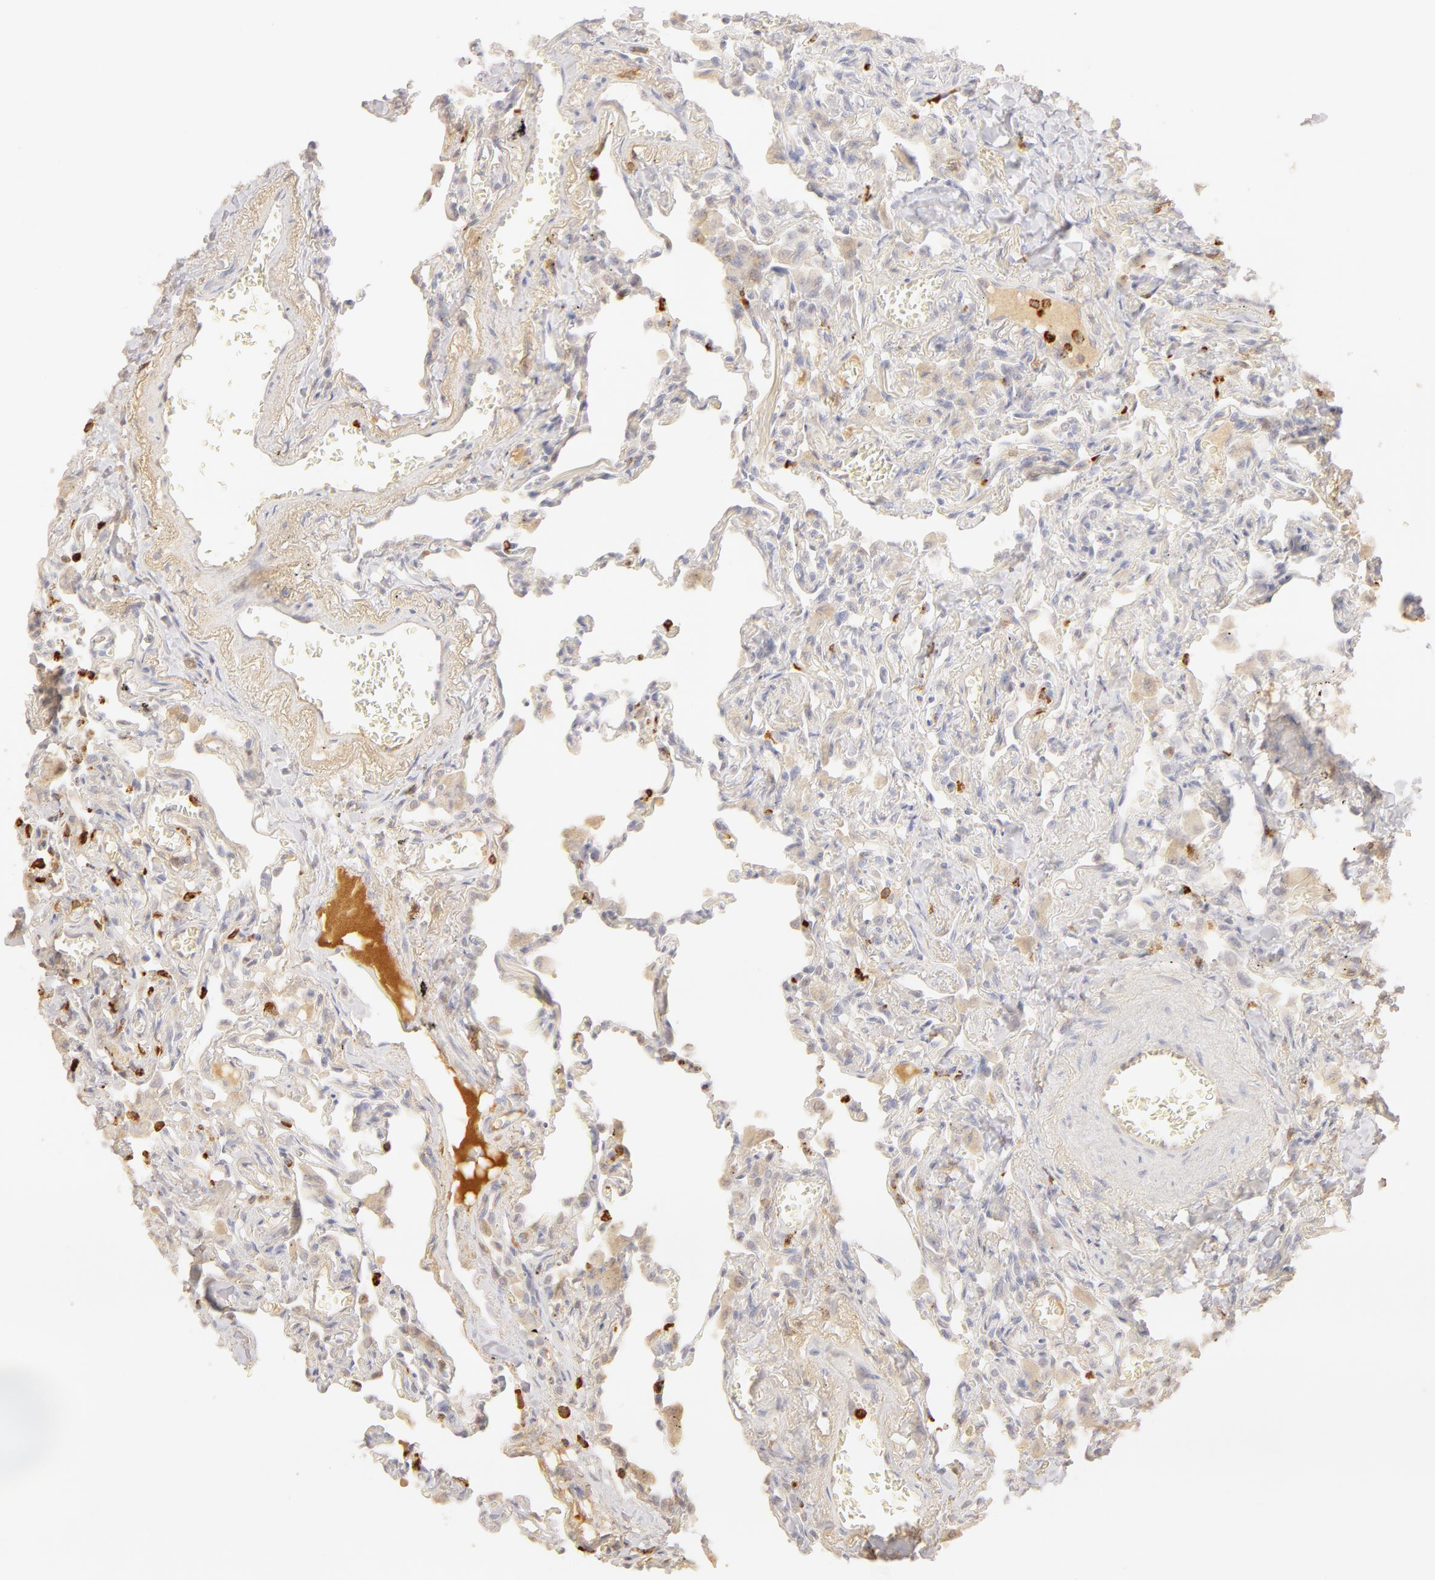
{"staining": {"intensity": "negative", "quantity": "none", "location": "none"}, "tissue": "lung", "cell_type": "Alveolar cells", "image_type": "normal", "snomed": [{"axis": "morphology", "description": "Normal tissue, NOS"}, {"axis": "topography", "description": "Lung"}], "caption": "Immunohistochemistry (IHC) of benign lung demonstrates no expression in alveolar cells.", "gene": "C1R", "patient": {"sex": "male", "age": 73}}